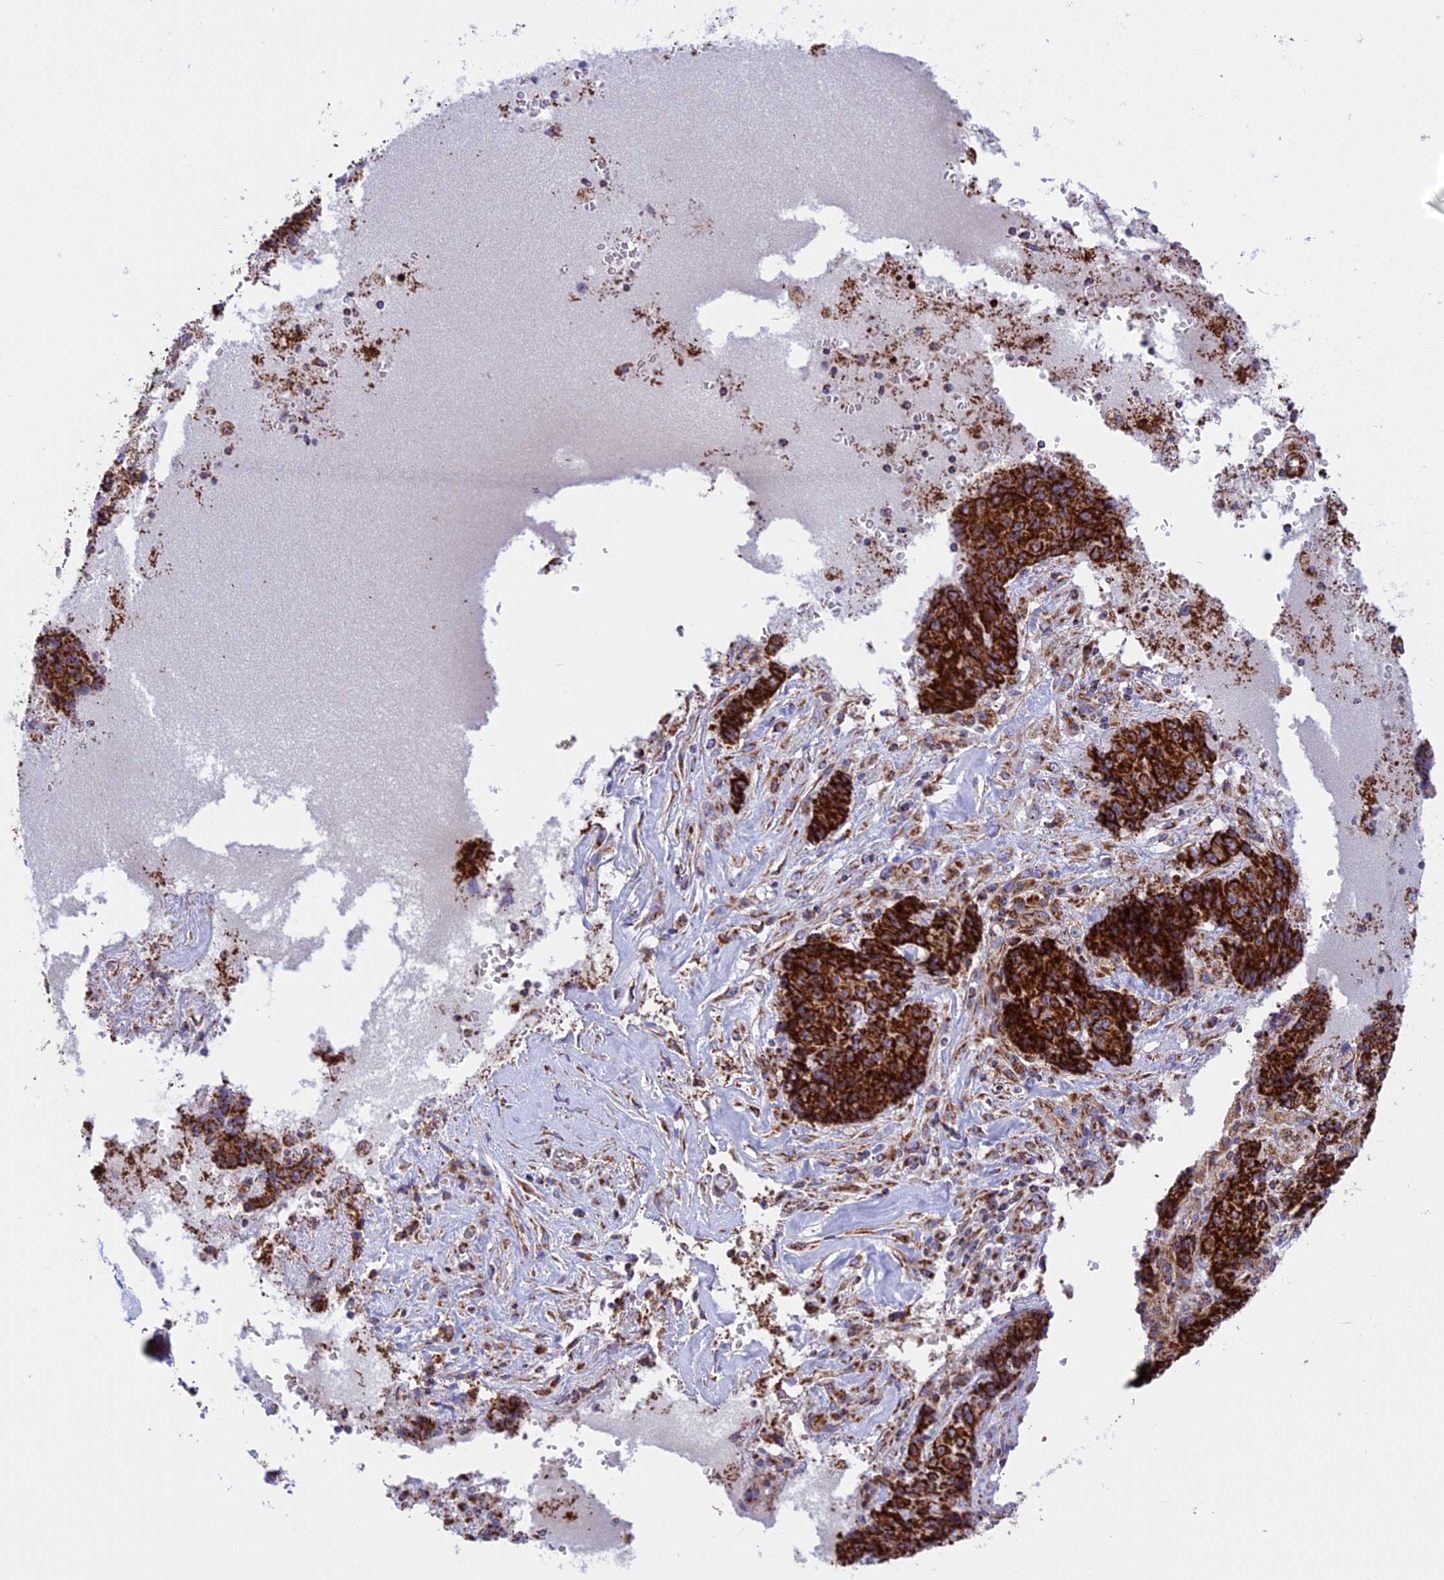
{"staining": {"intensity": "strong", "quantity": ">75%", "location": "cytoplasmic/membranous"}, "tissue": "ovarian cancer", "cell_type": "Tumor cells", "image_type": "cancer", "snomed": [{"axis": "morphology", "description": "Carcinoma, endometroid"}, {"axis": "topography", "description": "Ovary"}], "caption": "Brown immunohistochemical staining in human ovarian cancer (endometroid carcinoma) demonstrates strong cytoplasmic/membranous expression in about >75% of tumor cells.", "gene": "UQCRB", "patient": {"sex": "female", "age": 42}}